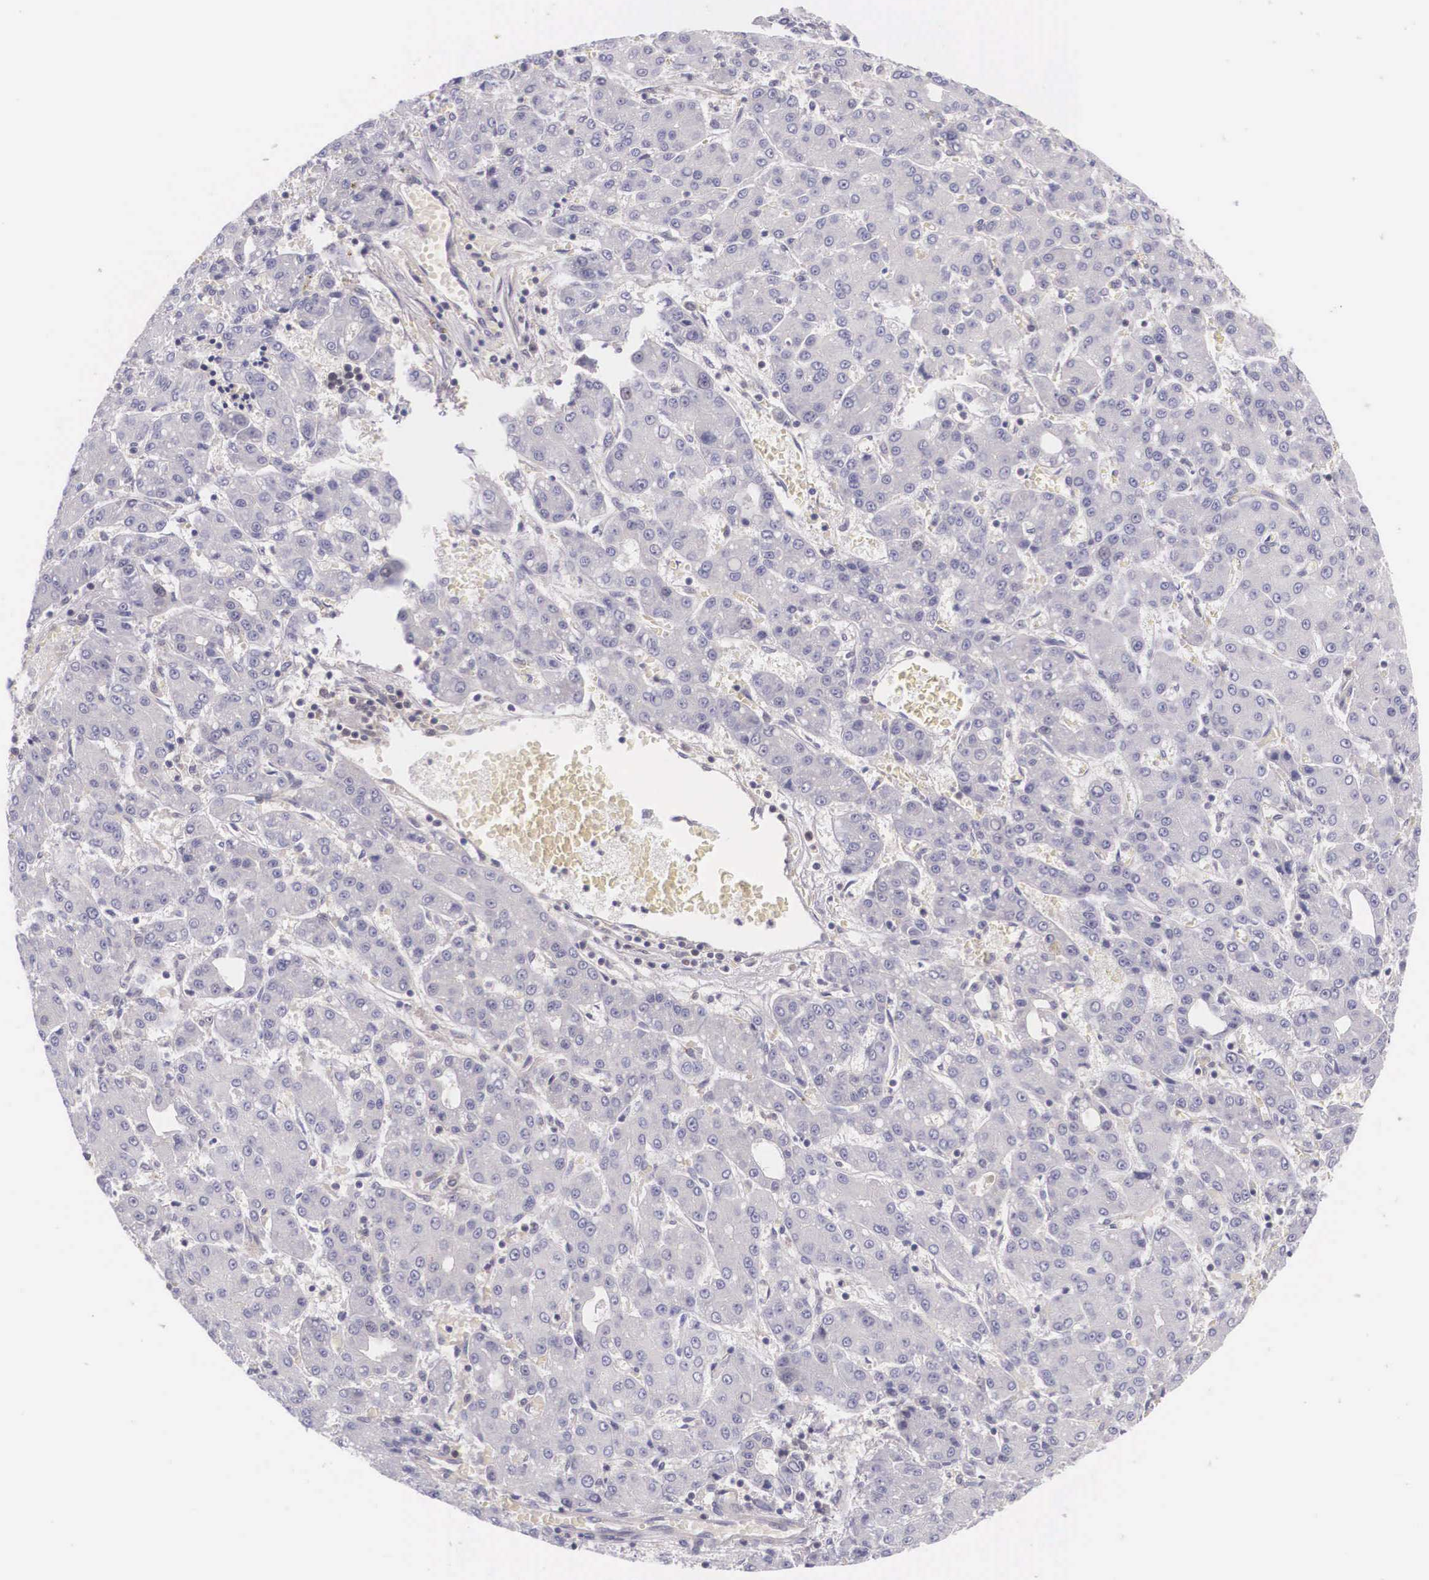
{"staining": {"intensity": "negative", "quantity": "none", "location": "none"}, "tissue": "liver cancer", "cell_type": "Tumor cells", "image_type": "cancer", "snomed": [{"axis": "morphology", "description": "Carcinoma, Hepatocellular, NOS"}, {"axis": "topography", "description": "Liver"}], "caption": "IHC photomicrograph of human liver cancer (hepatocellular carcinoma) stained for a protein (brown), which demonstrates no positivity in tumor cells. (DAB immunohistochemistry with hematoxylin counter stain).", "gene": "IGBP1", "patient": {"sex": "male", "age": 69}}